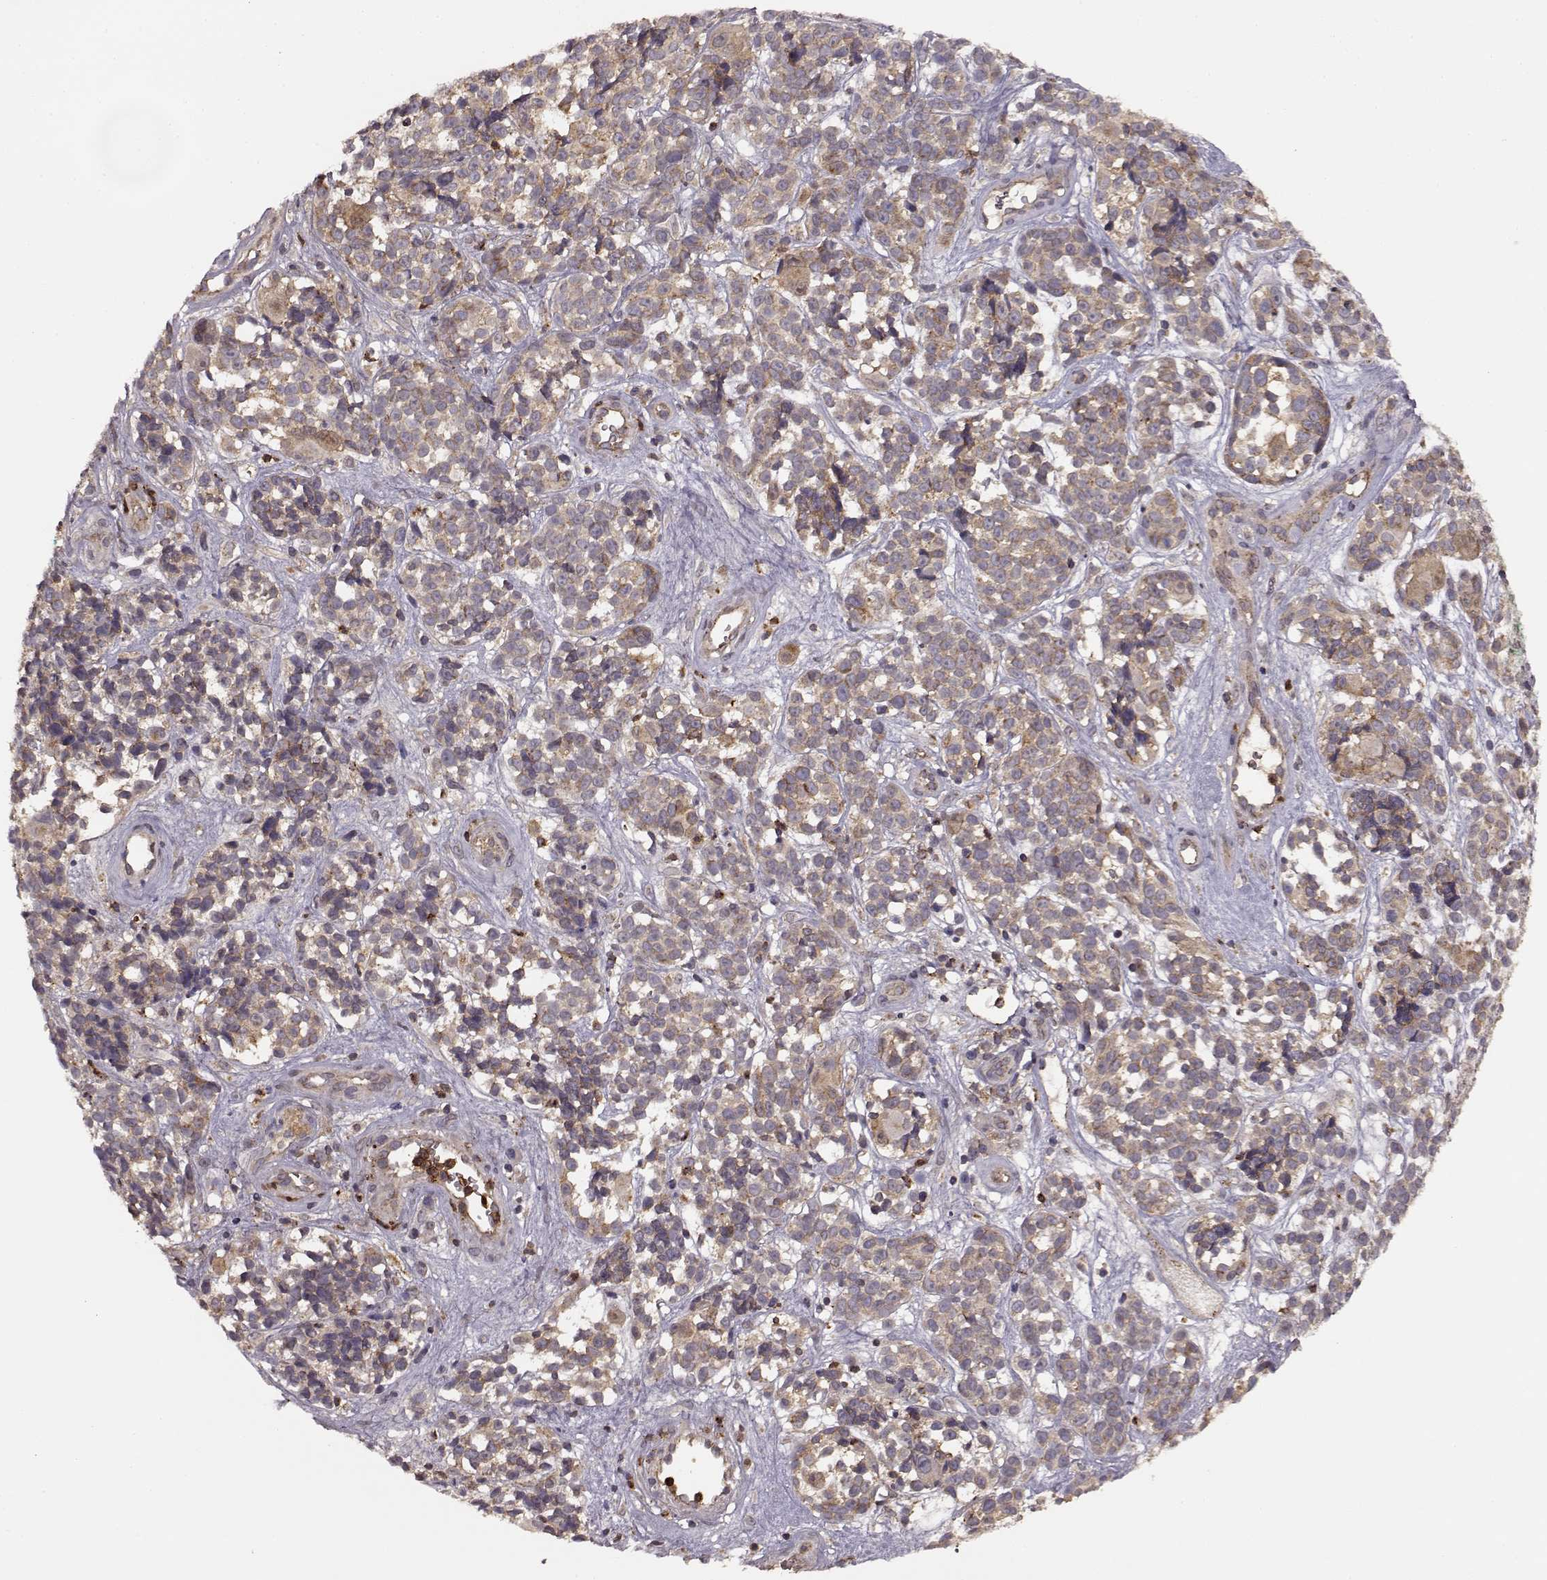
{"staining": {"intensity": "weak", "quantity": ">75%", "location": "cytoplasmic/membranous"}, "tissue": "melanoma", "cell_type": "Tumor cells", "image_type": "cancer", "snomed": [{"axis": "morphology", "description": "Malignant melanoma, NOS"}, {"axis": "topography", "description": "Skin"}], "caption": "Melanoma stained for a protein shows weak cytoplasmic/membranous positivity in tumor cells. Nuclei are stained in blue.", "gene": "IFRD2", "patient": {"sex": "female", "age": 88}}